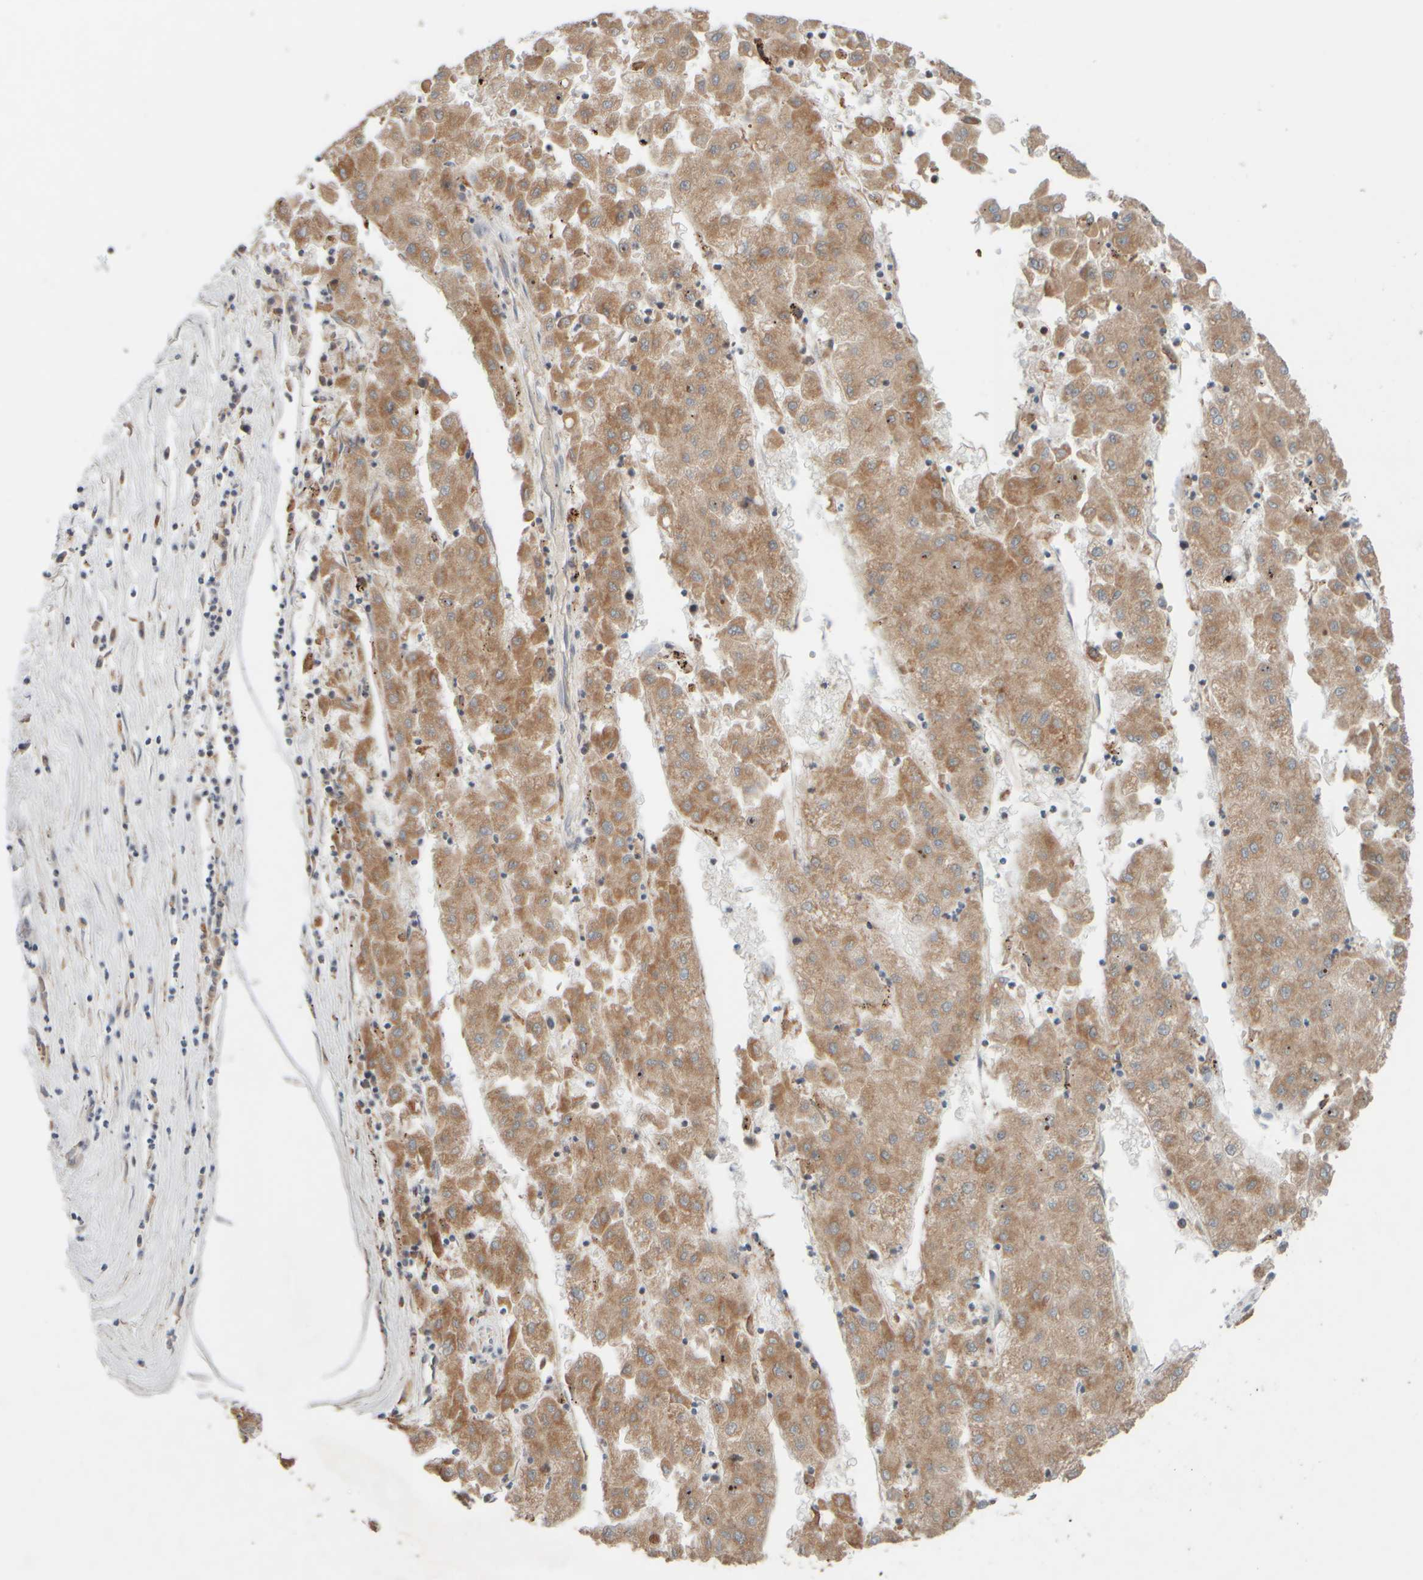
{"staining": {"intensity": "moderate", "quantity": ">75%", "location": "cytoplasmic/membranous"}, "tissue": "liver cancer", "cell_type": "Tumor cells", "image_type": "cancer", "snomed": [{"axis": "morphology", "description": "Carcinoma, Hepatocellular, NOS"}, {"axis": "topography", "description": "Liver"}], "caption": "This is an image of IHC staining of liver cancer, which shows moderate staining in the cytoplasmic/membranous of tumor cells.", "gene": "EIF2B3", "patient": {"sex": "male", "age": 72}}